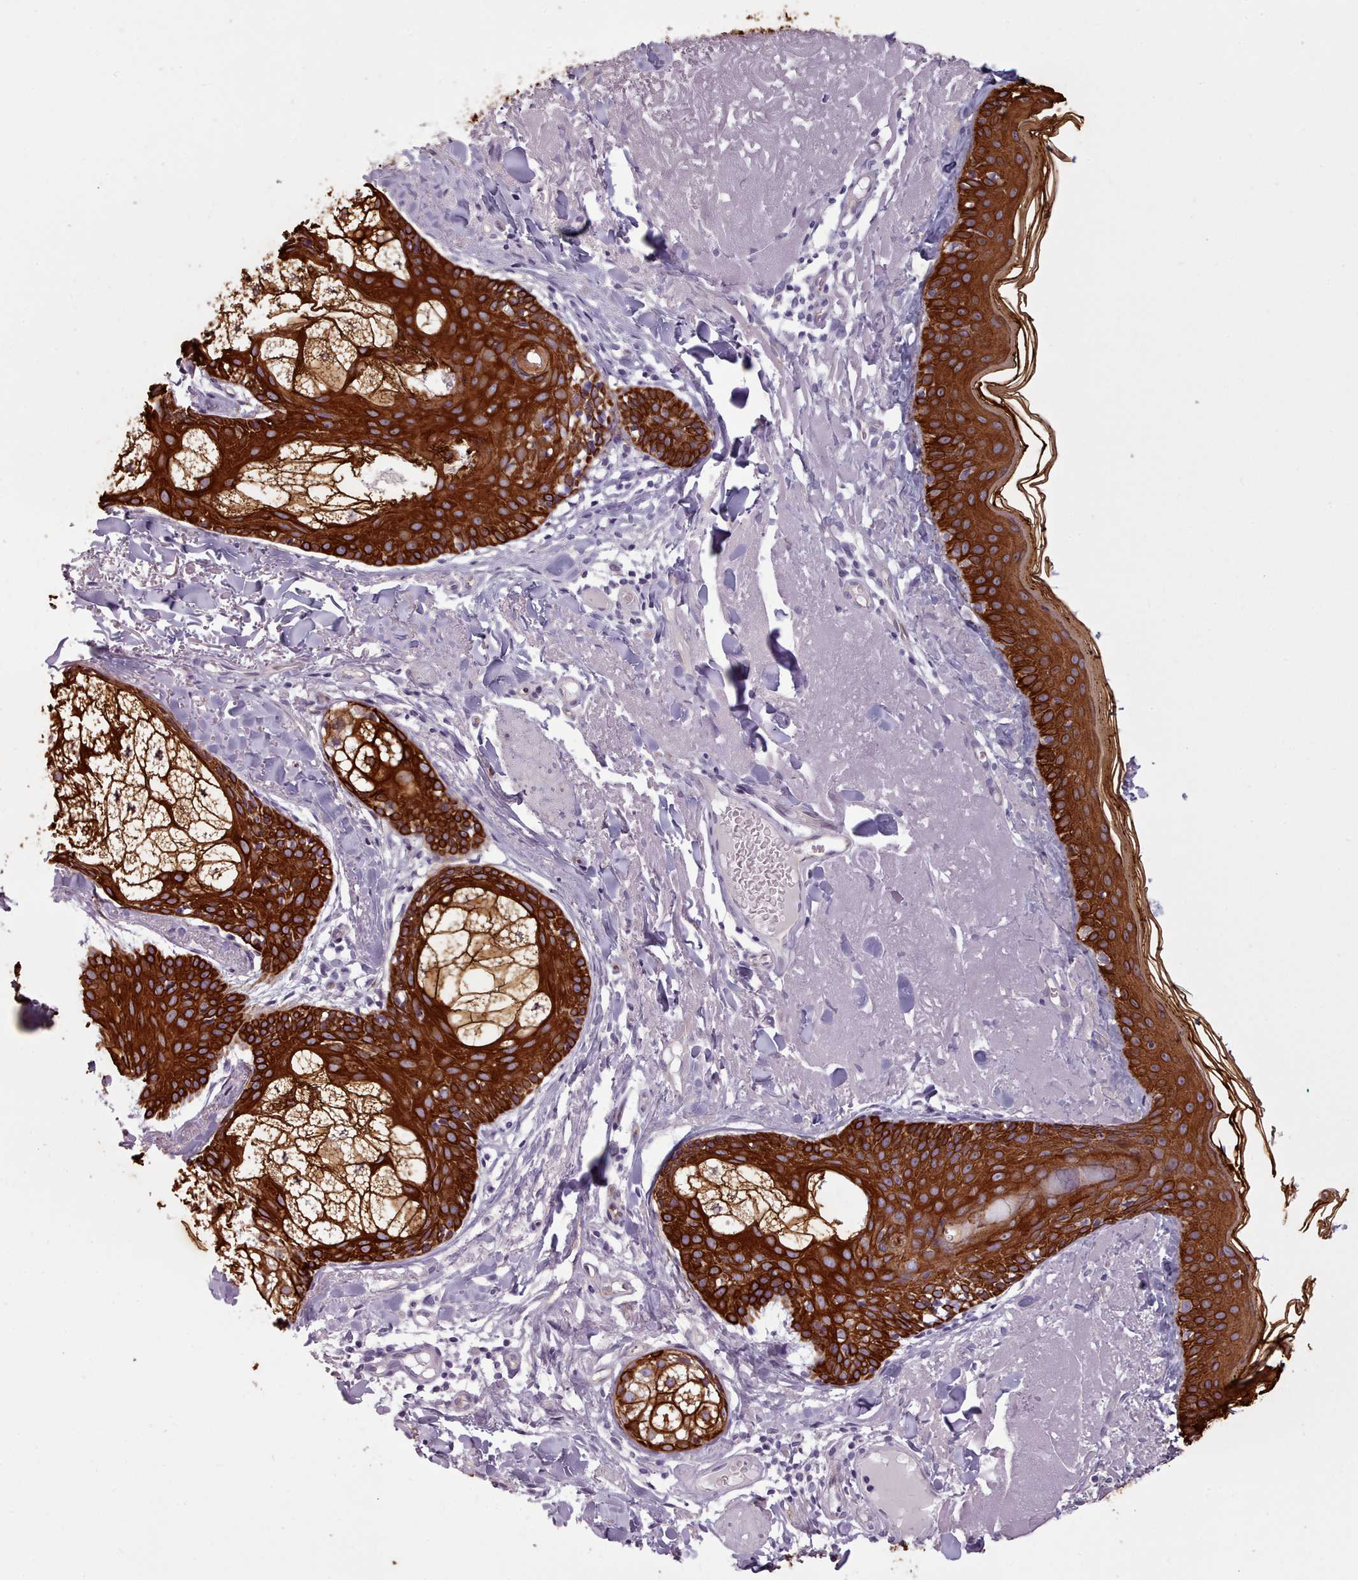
{"staining": {"intensity": "negative", "quantity": "none", "location": "none"}, "tissue": "skin", "cell_type": "Fibroblasts", "image_type": "normal", "snomed": [{"axis": "morphology", "description": "Normal tissue, NOS"}, {"axis": "morphology", "description": "Malignant melanoma, NOS"}, {"axis": "topography", "description": "Skin"}], "caption": "Immunohistochemistry histopathology image of unremarkable skin: skin stained with DAB (3,3'-diaminobenzidine) reveals no significant protein positivity in fibroblasts.", "gene": "PLD4", "patient": {"sex": "male", "age": 80}}